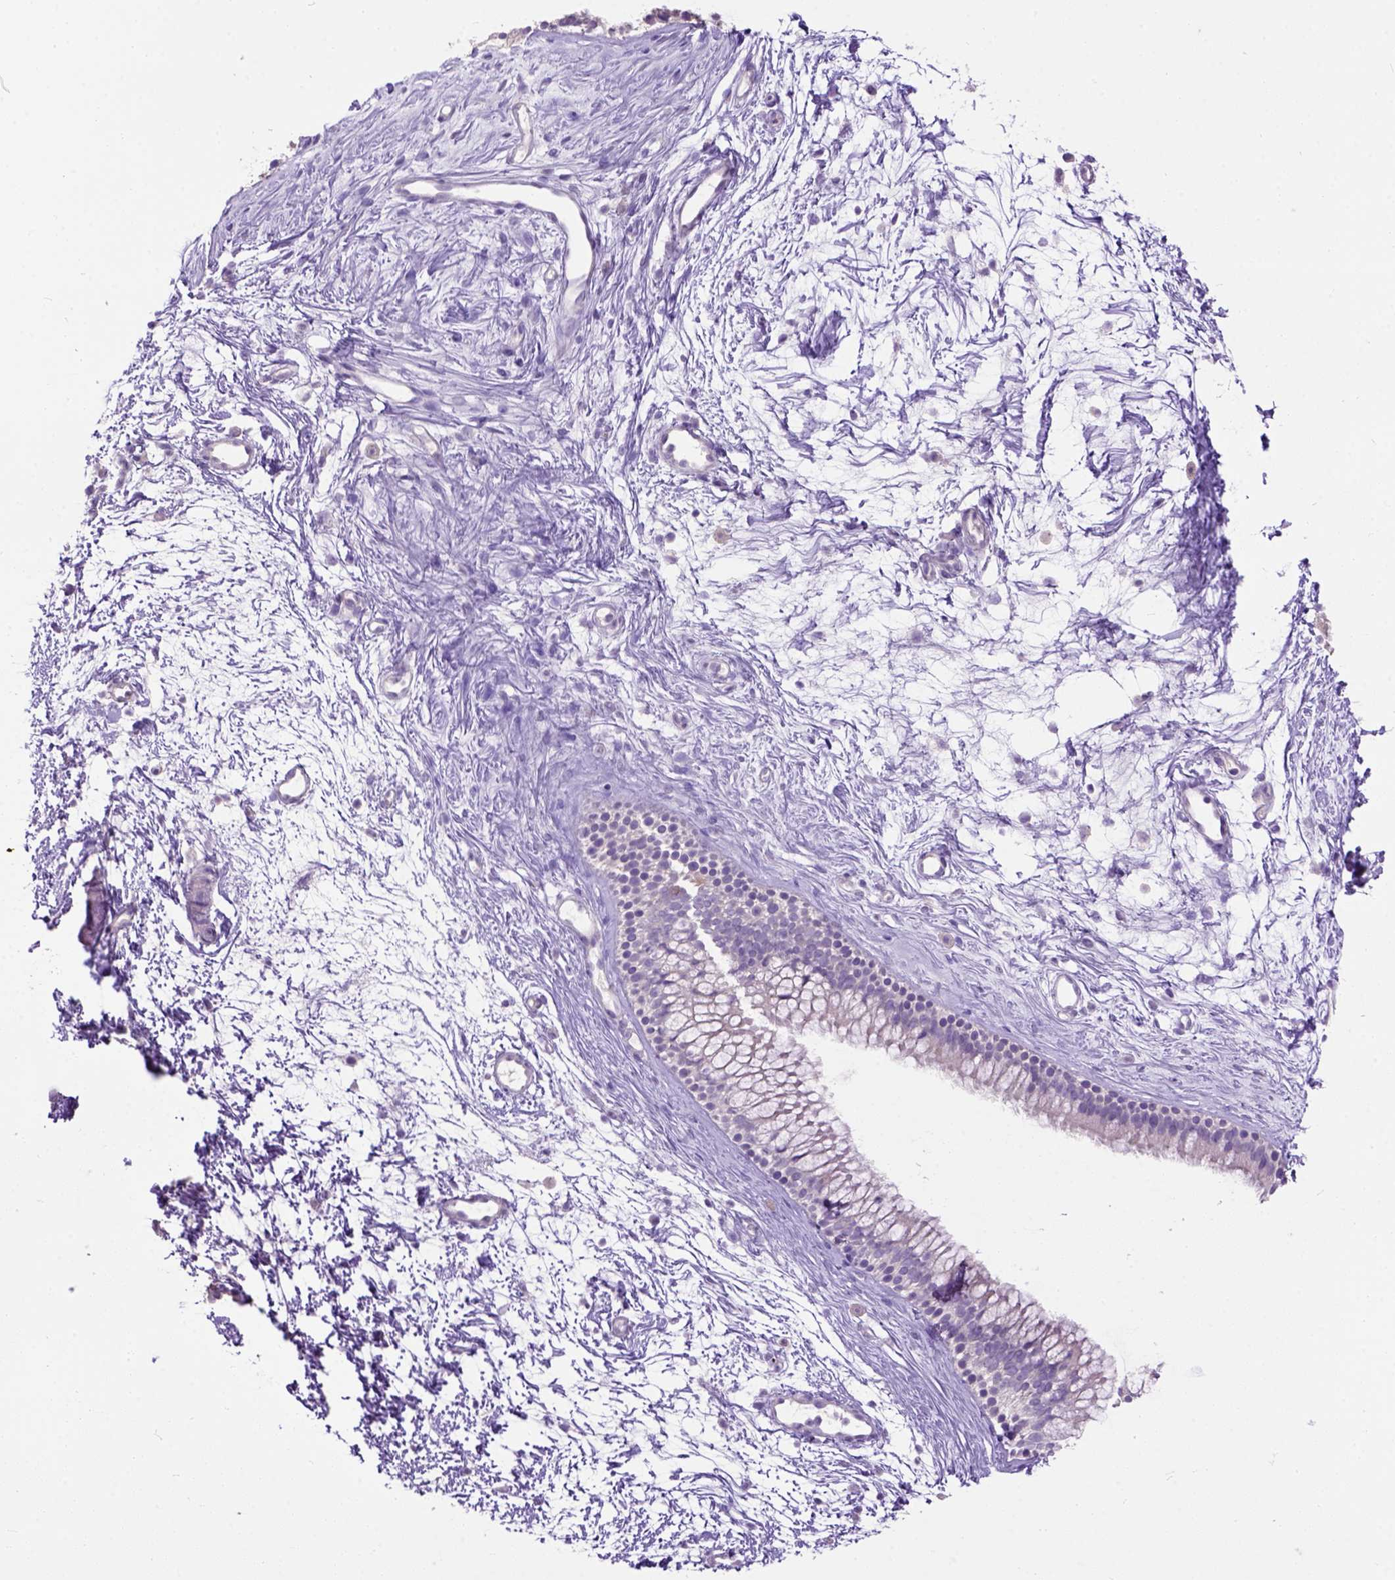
{"staining": {"intensity": "negative", "quantity": "none", "location": "none"}, "tissue": "nasopharynx", "cell_type": "Respiratory epithelial cells", "image_type": "normal", "snomed": [{"axis": "morphology", "description": "Normal tissue, NOS"}, {"axis": "topography", "description": "Nasopharynx"}], "caption": "Immunohistochemistry (IHC) micrograph of benign nasopharynx: human nasopharynx stained with DAB (3,3'-diaminobenzidine) demonstrates no significant protein staining in respiratory epithelial cells.", "gene": "MAPT", "patient": {"sex": "male", "age": 58}}